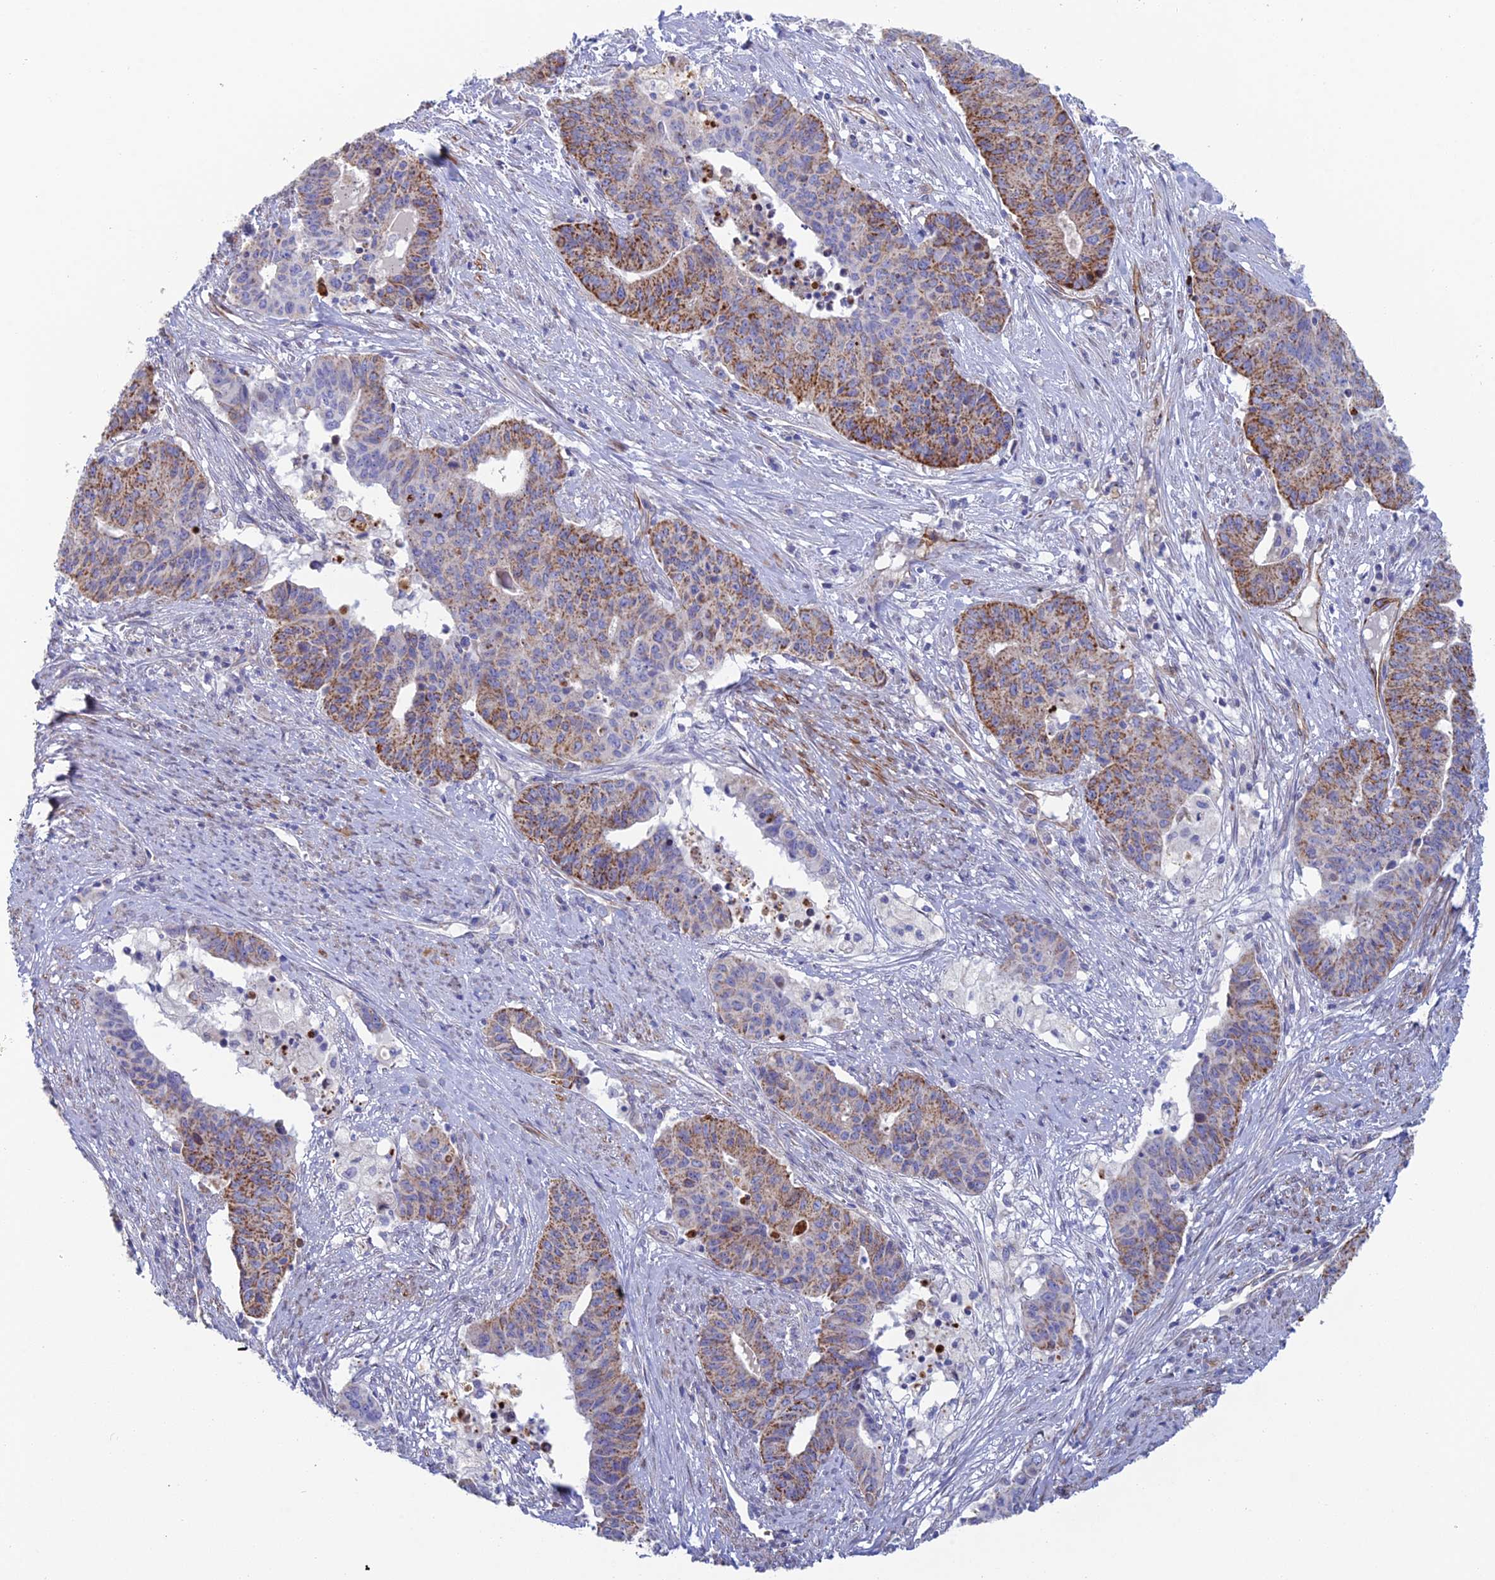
{"staining": {"intensity": "moderate", "quantity": "25%-75%", "location": "cytoplasmic/membranous"}, "tissue": "endometrial cancer", "cell_type": "Tumor cells", "image_type": "cancer", "snomed": [{"axis": "morphology", "description": "Adenocarcinoma, NOS"}, {"axis": "topography", "description": "Endometrium"}], "caption": "IHC histopathology image of neoplastic tissue: human adenocarcinoma (endometrial) stained using IHC shows medium levels of moderate protein expression localized specifically in the cytoplasmic/membranous of tumor cells, appearing as a cytoplasmic/membranous brown color.", "gene": "CSPG4", "patient": {"sex": "female", "age": 59}}